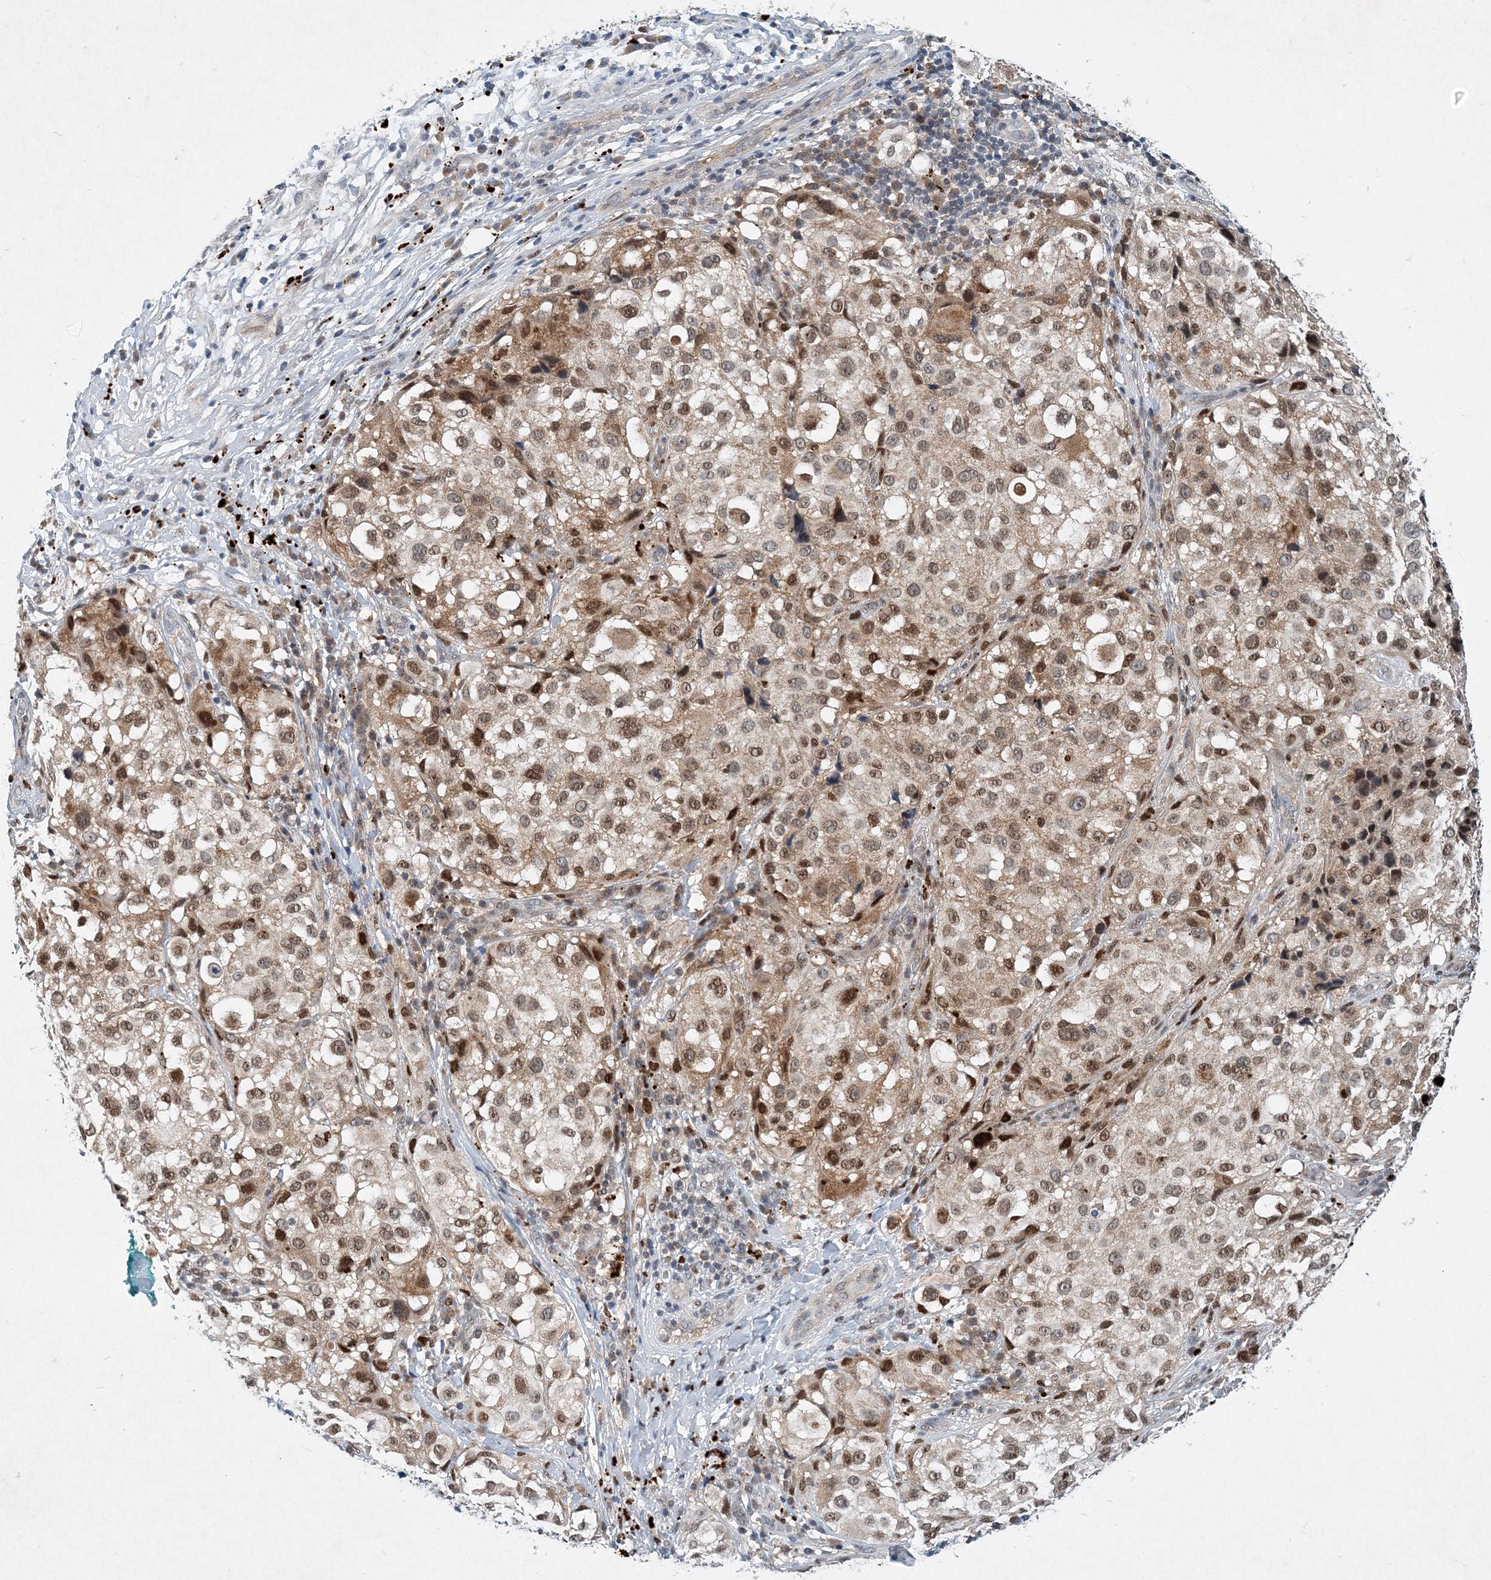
{"staining": {"intensity": "moderate", "quantity": ">75%", "location": "cytoplasmic/membranous,nuclear"}, "tissue": "melanoma", "cell_type": "Tumor cells", "image_type": "cancer", "snomed": [{"axis": "morphology", "description": "Necrosis, NOS"}, {"axis": "morphology", "description": "Malignant melanoma, NOS"}, {"axis": "topography", "description": "Skin"}], "caption": "Malignant melanoma stained for a protein (brown) reveals moderate cytoplasmic/membranous and nuclear positive staining in about >75% of tumor cells.", "gene": "KPNA4", "patient": {"sex": "female", "age": 87}}